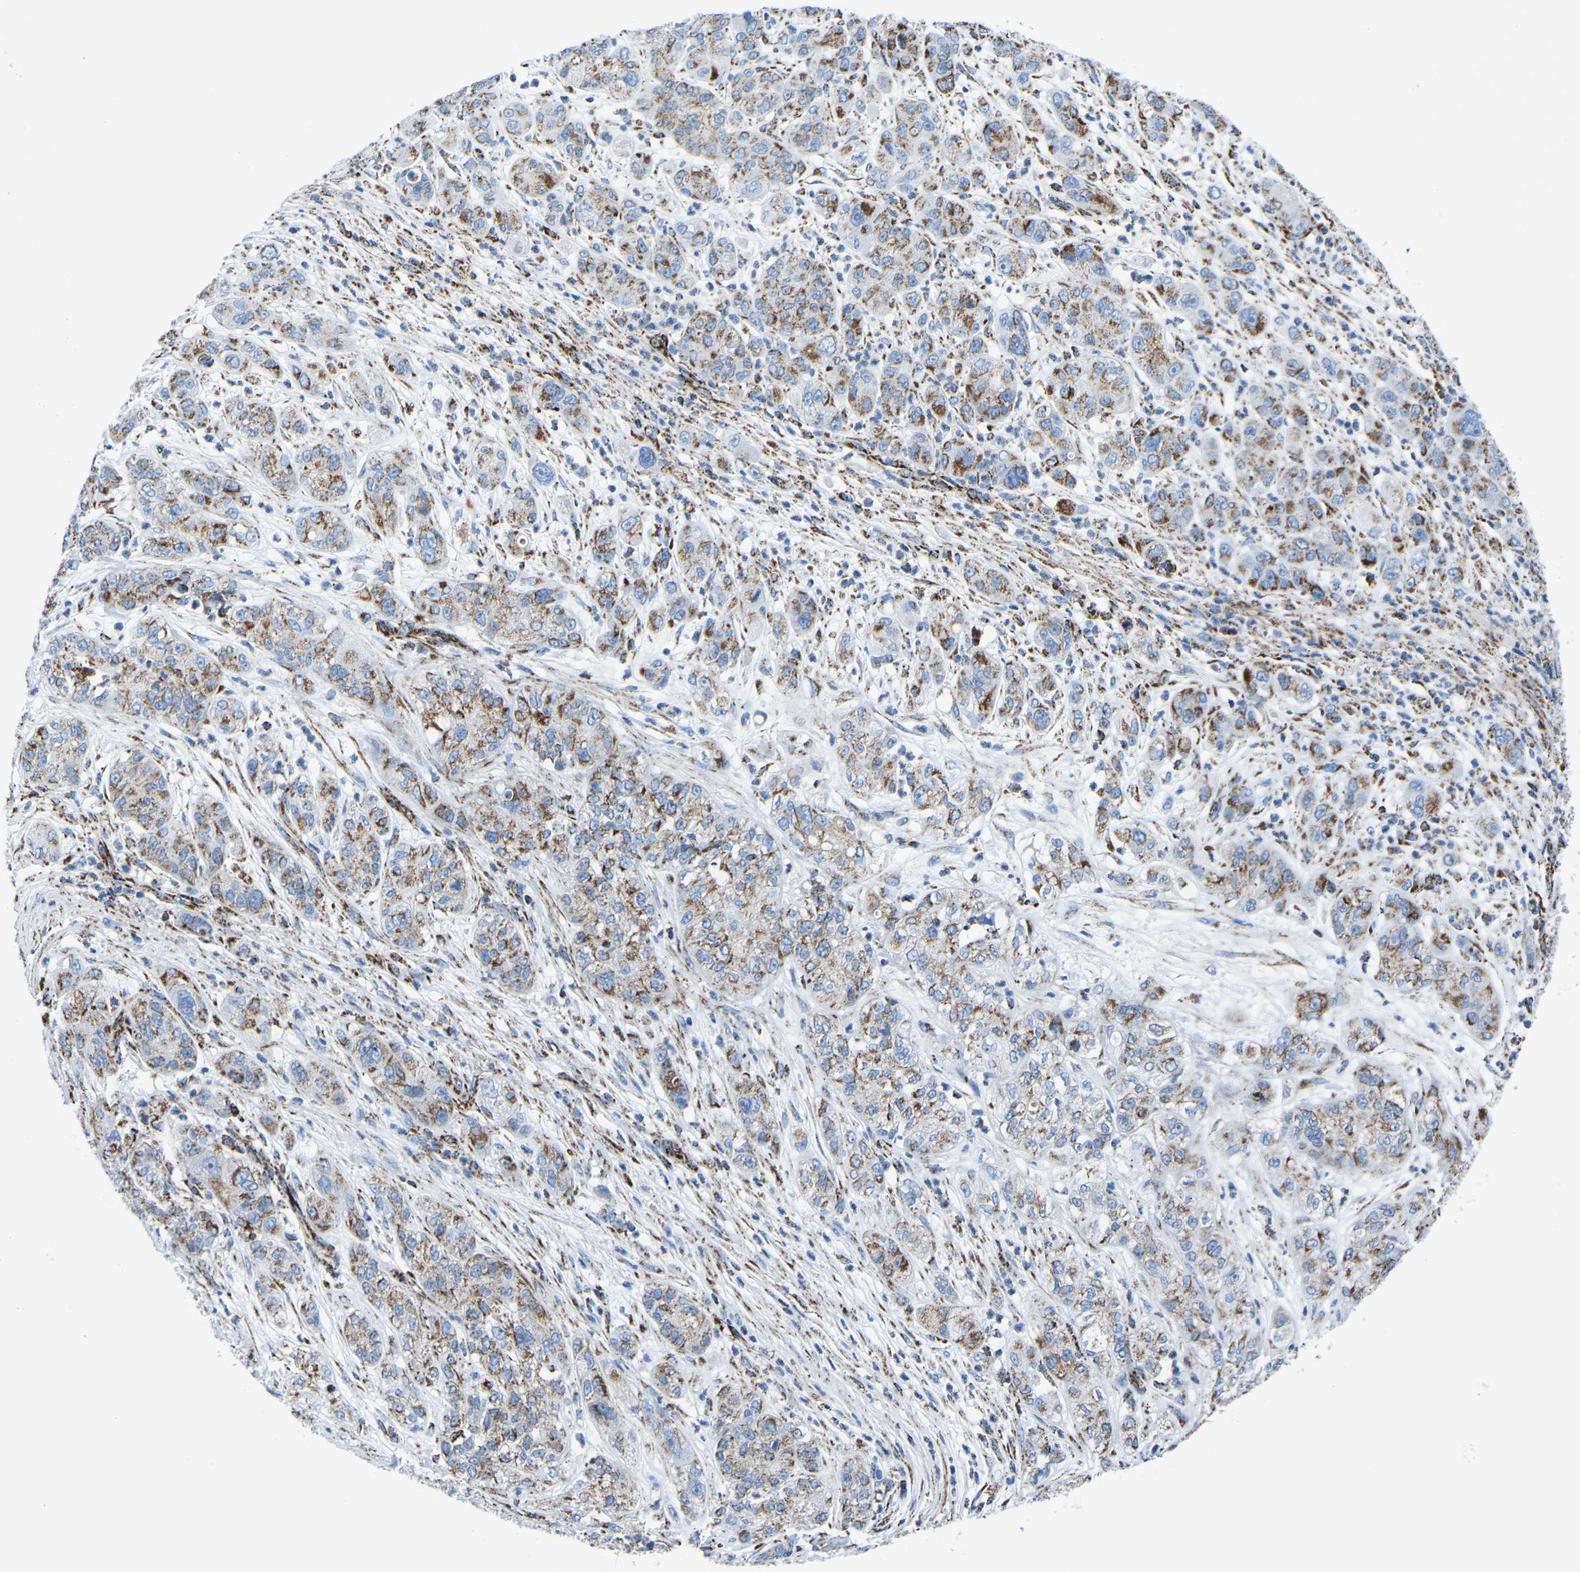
{"staining": {"intensity": "moderate", "quantity": "25%-75%", "location": "cytoplasmic/membranous"}, "tissue": "pancreatic cancer", "cell_type": "Tumor cells", "image_type": "cancer", "snomed": [{"axis": "morphology", "description": "Adenocarcinoma, NOS"}, {"axis": "topography", "description": "Pancreas"}], "caption": "Pancreatic adenocarcinoma tissue reveals moderate cytoplasmic/membranous positivity in about 25%-75% of tumor cells, visualized by immunohistochemistry.", "gene": "MT-CO2", "patient": {"sex": "female", "age": 78}}